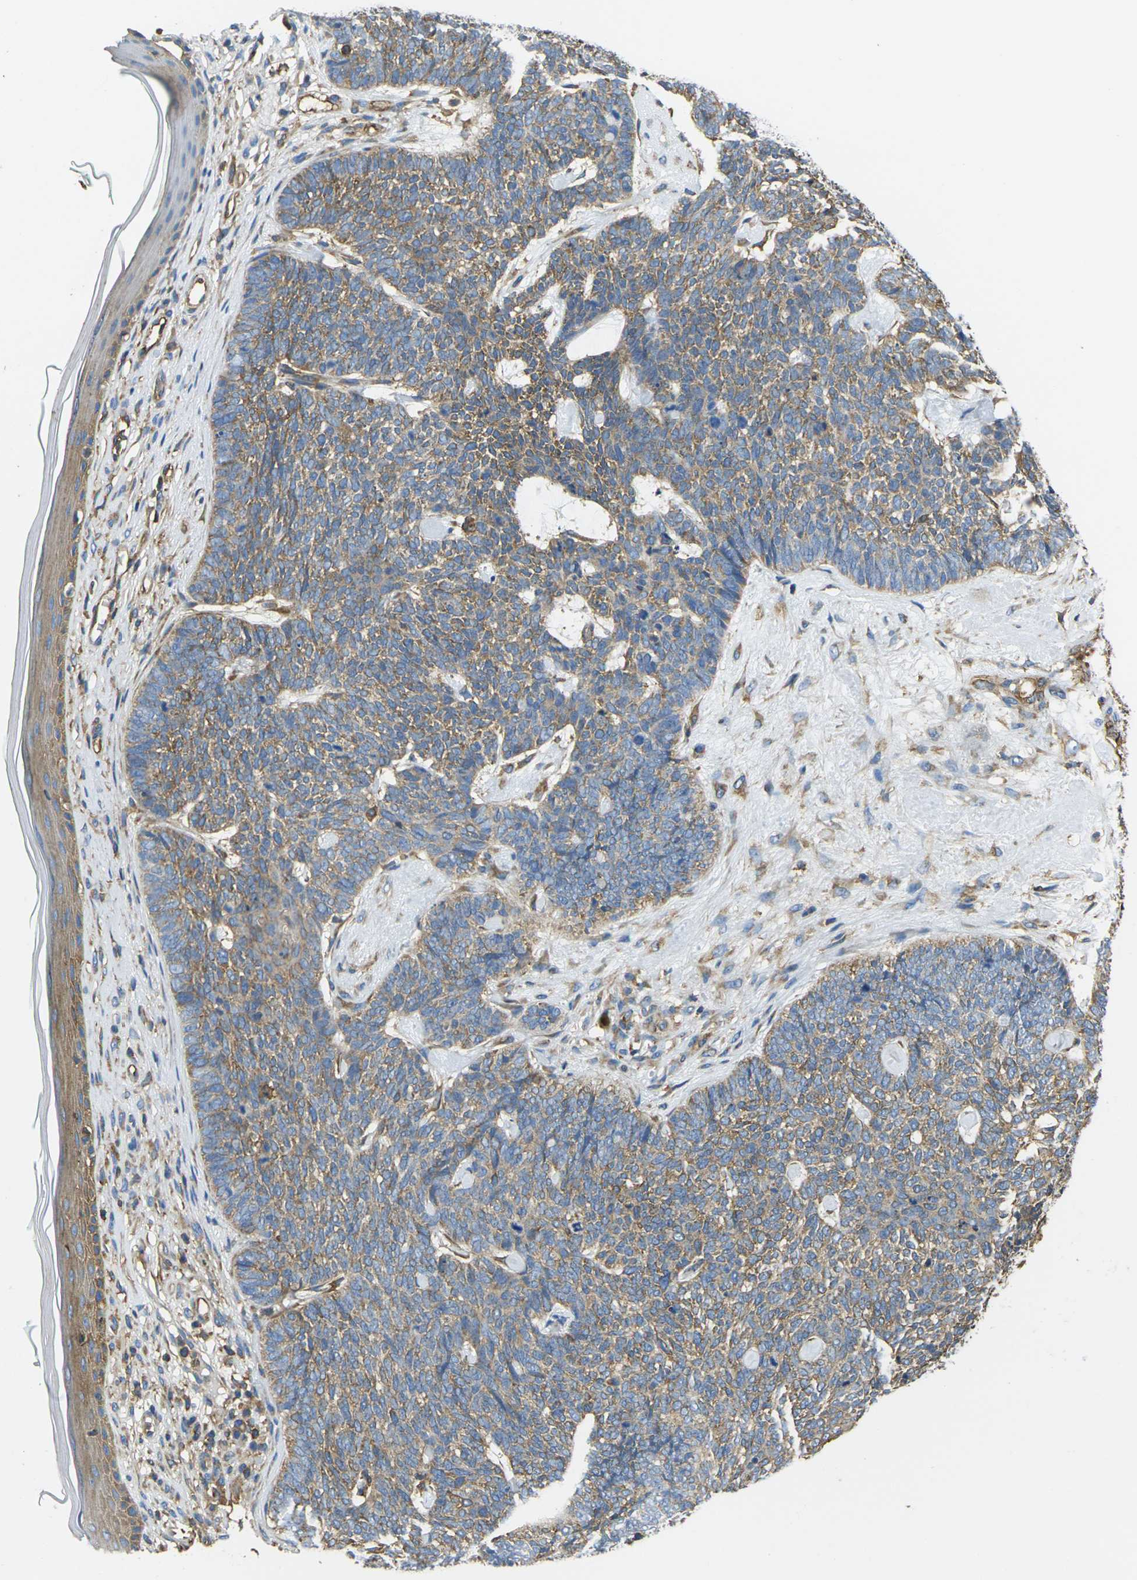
{"staining": {"intensity": "moderate", "quantity": ">75%", "location": "cytoplasmic/membranous"}, "tissue": "skin cancer", "cell_type": "Tumor cells", "image_type": "cancer", "snomed": [{"axis": "morphology", "description": "Basal cell carcinoma"}, {"axis": "topography", "description": "Skin"}], "caption": "Moderate cytoplasmic/membranous protein expression is identified in about >75% of tumor cells in basal cell carcinoma (skin).", "gene": "FAM110D", "patient": {"sex": "female", "age": 84}}